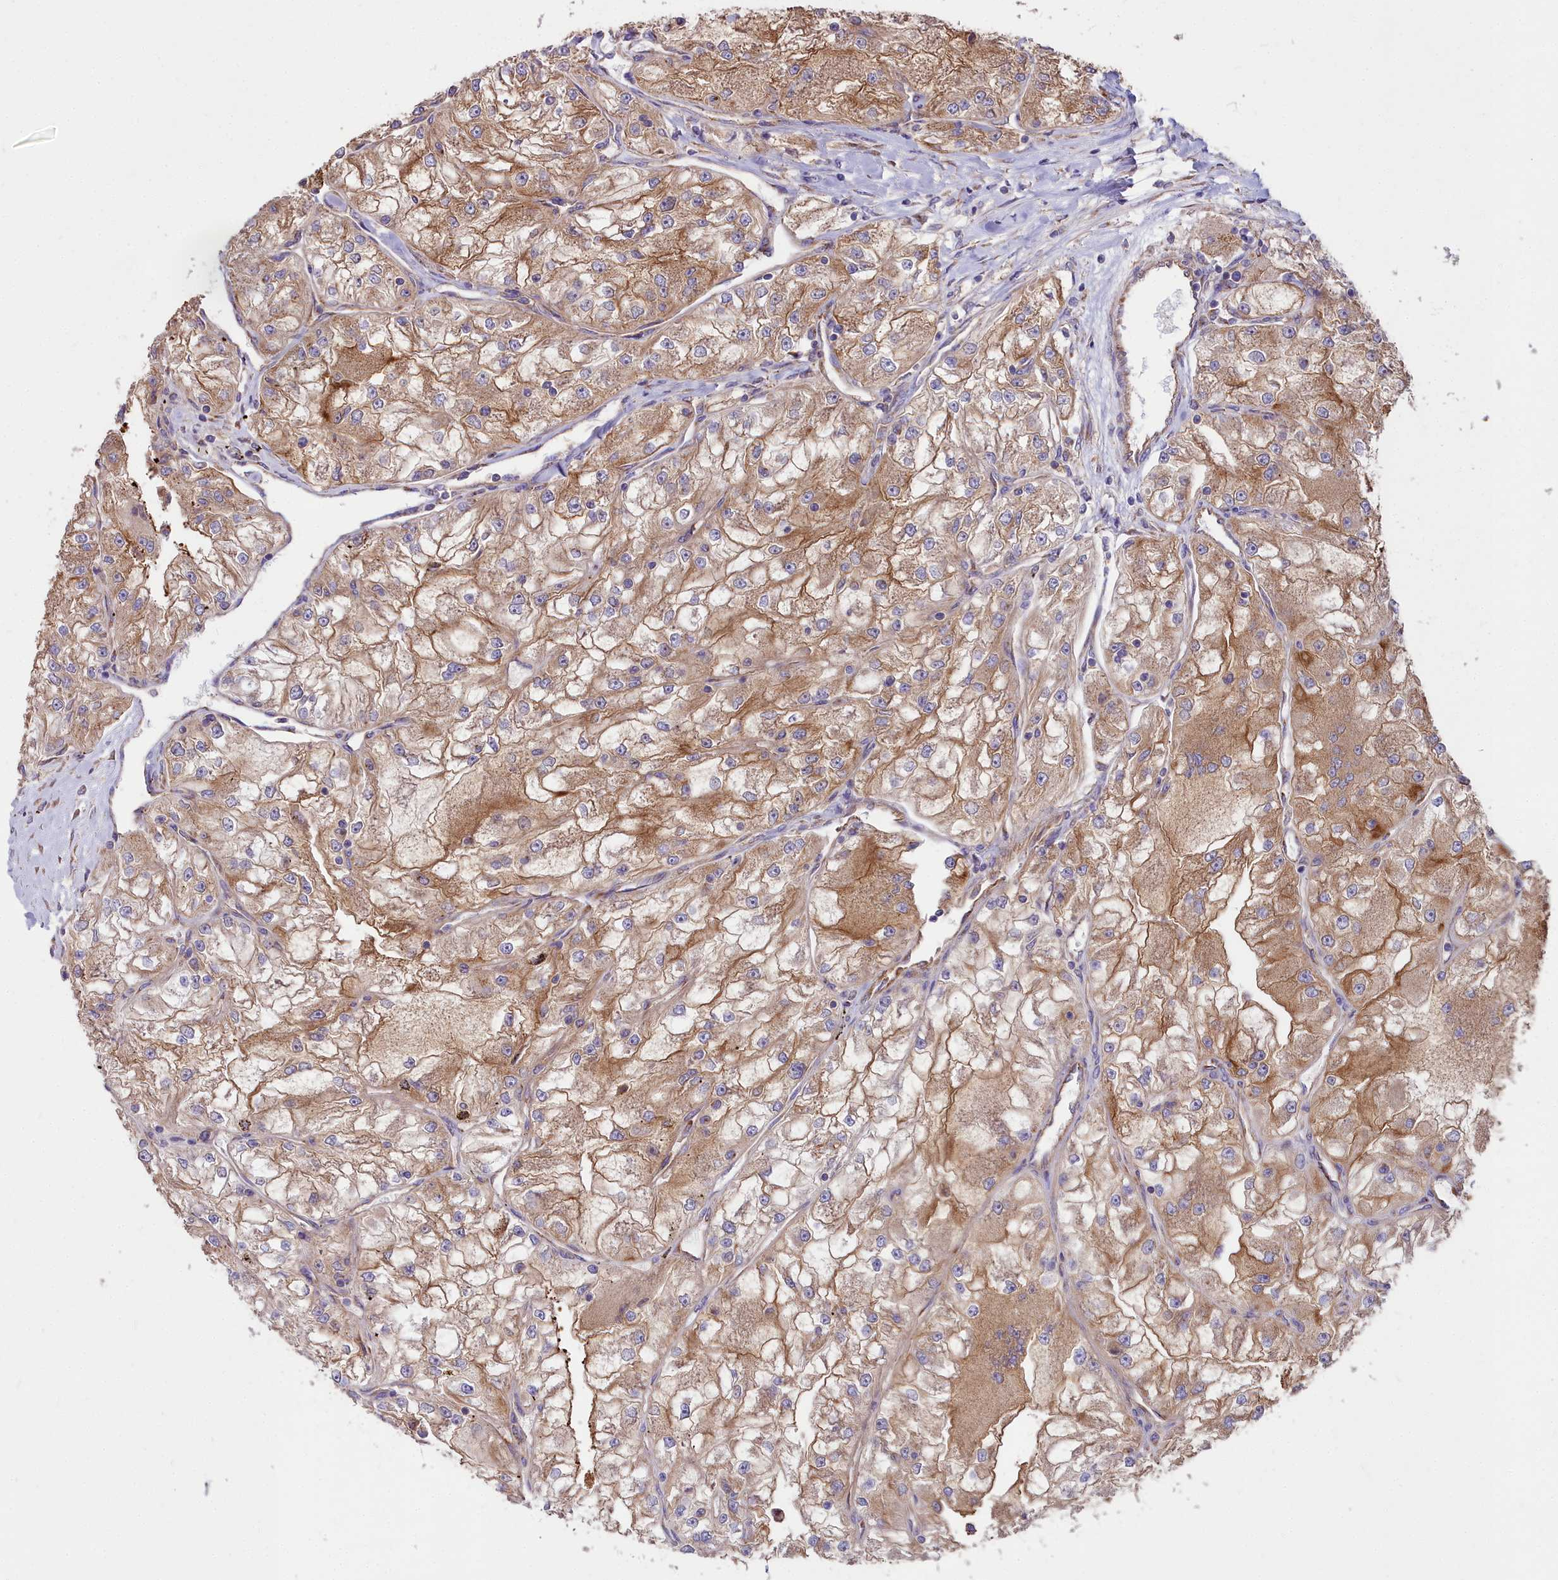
{"staining": {"intensity": "moderate", "quantity": ">75%", "location": "cytoplasmic/membranous"}, "tissue": "renal cancer", "cell_type": "Tumor cells", "image_type": "cancer", "snomed": [{"axis": "morphology", "description": "Adenocarcinoma, NOS"}, {"axis": "topography", "description": "Kidney"}], "caption": "This is an image of IHC staining of adenocarcinoma (renal), which shows moderate positivity in the cytoplasmic/membranous of tumor cells.", "gene": "DCTN3", "patient": {"sex": "female", "age": 72}}